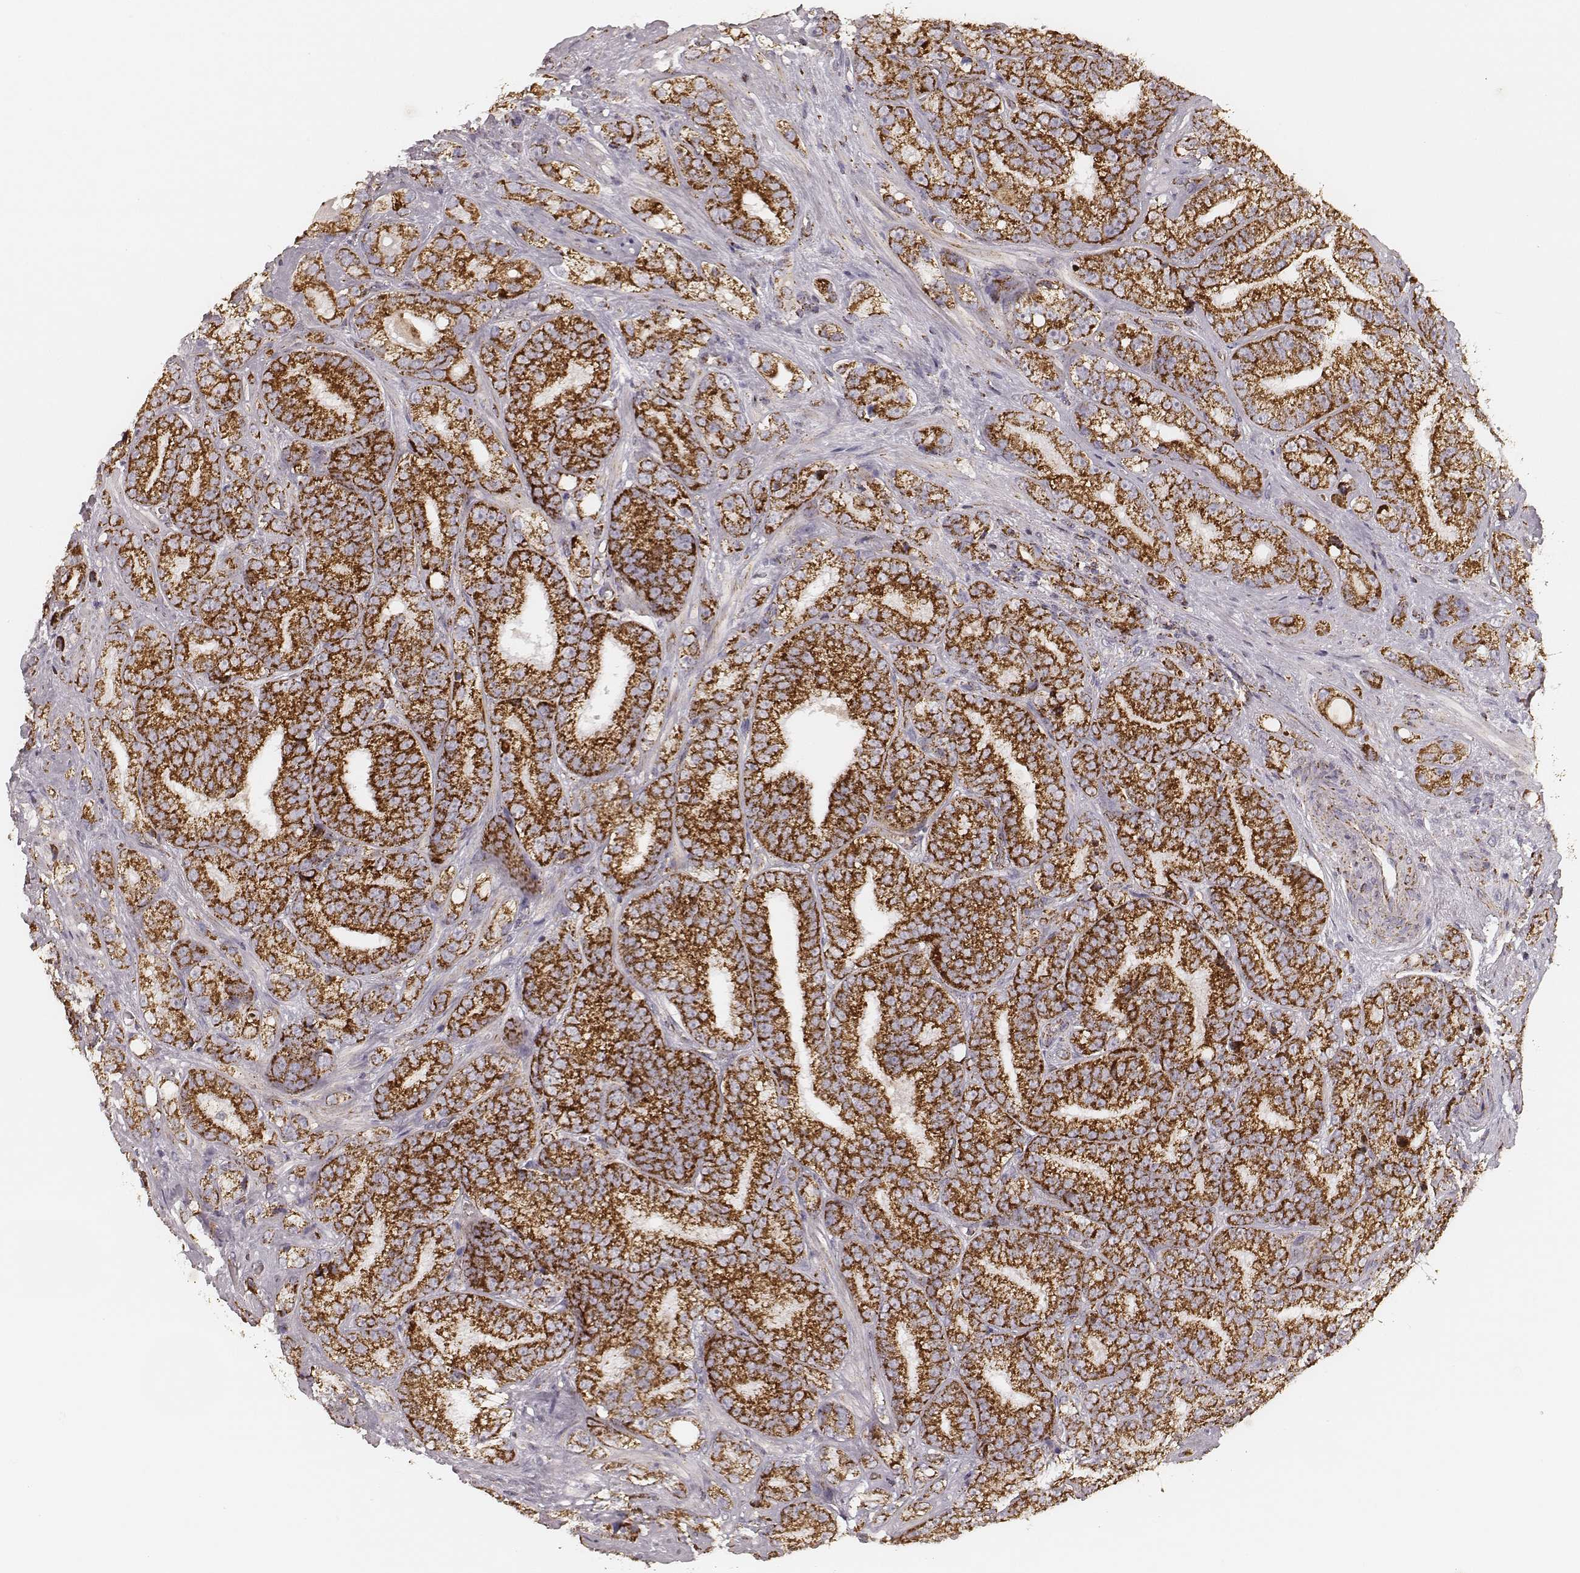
{"staining": {"intensity": "strong", "quantity": ">75%", "location": "cytoplasmic/membranous"}, "tissue": "prostate cancer", "cell_type": "Tumor cells", "image_type": "cancer", "snomed": [{"axis": "morphology", "description": "Adenocarcinoma, NOS"}, {"axis": "topography", "description": "Prostate"}], "caption": "This is an image of immunohistochemistry staining of prostate cancer (adenocarcinoma), which shows strong positivity in the cytoplasmic/membranous of tumor cells.", "gene": "CS", "patient": {"sex": "male", "age": 63}}